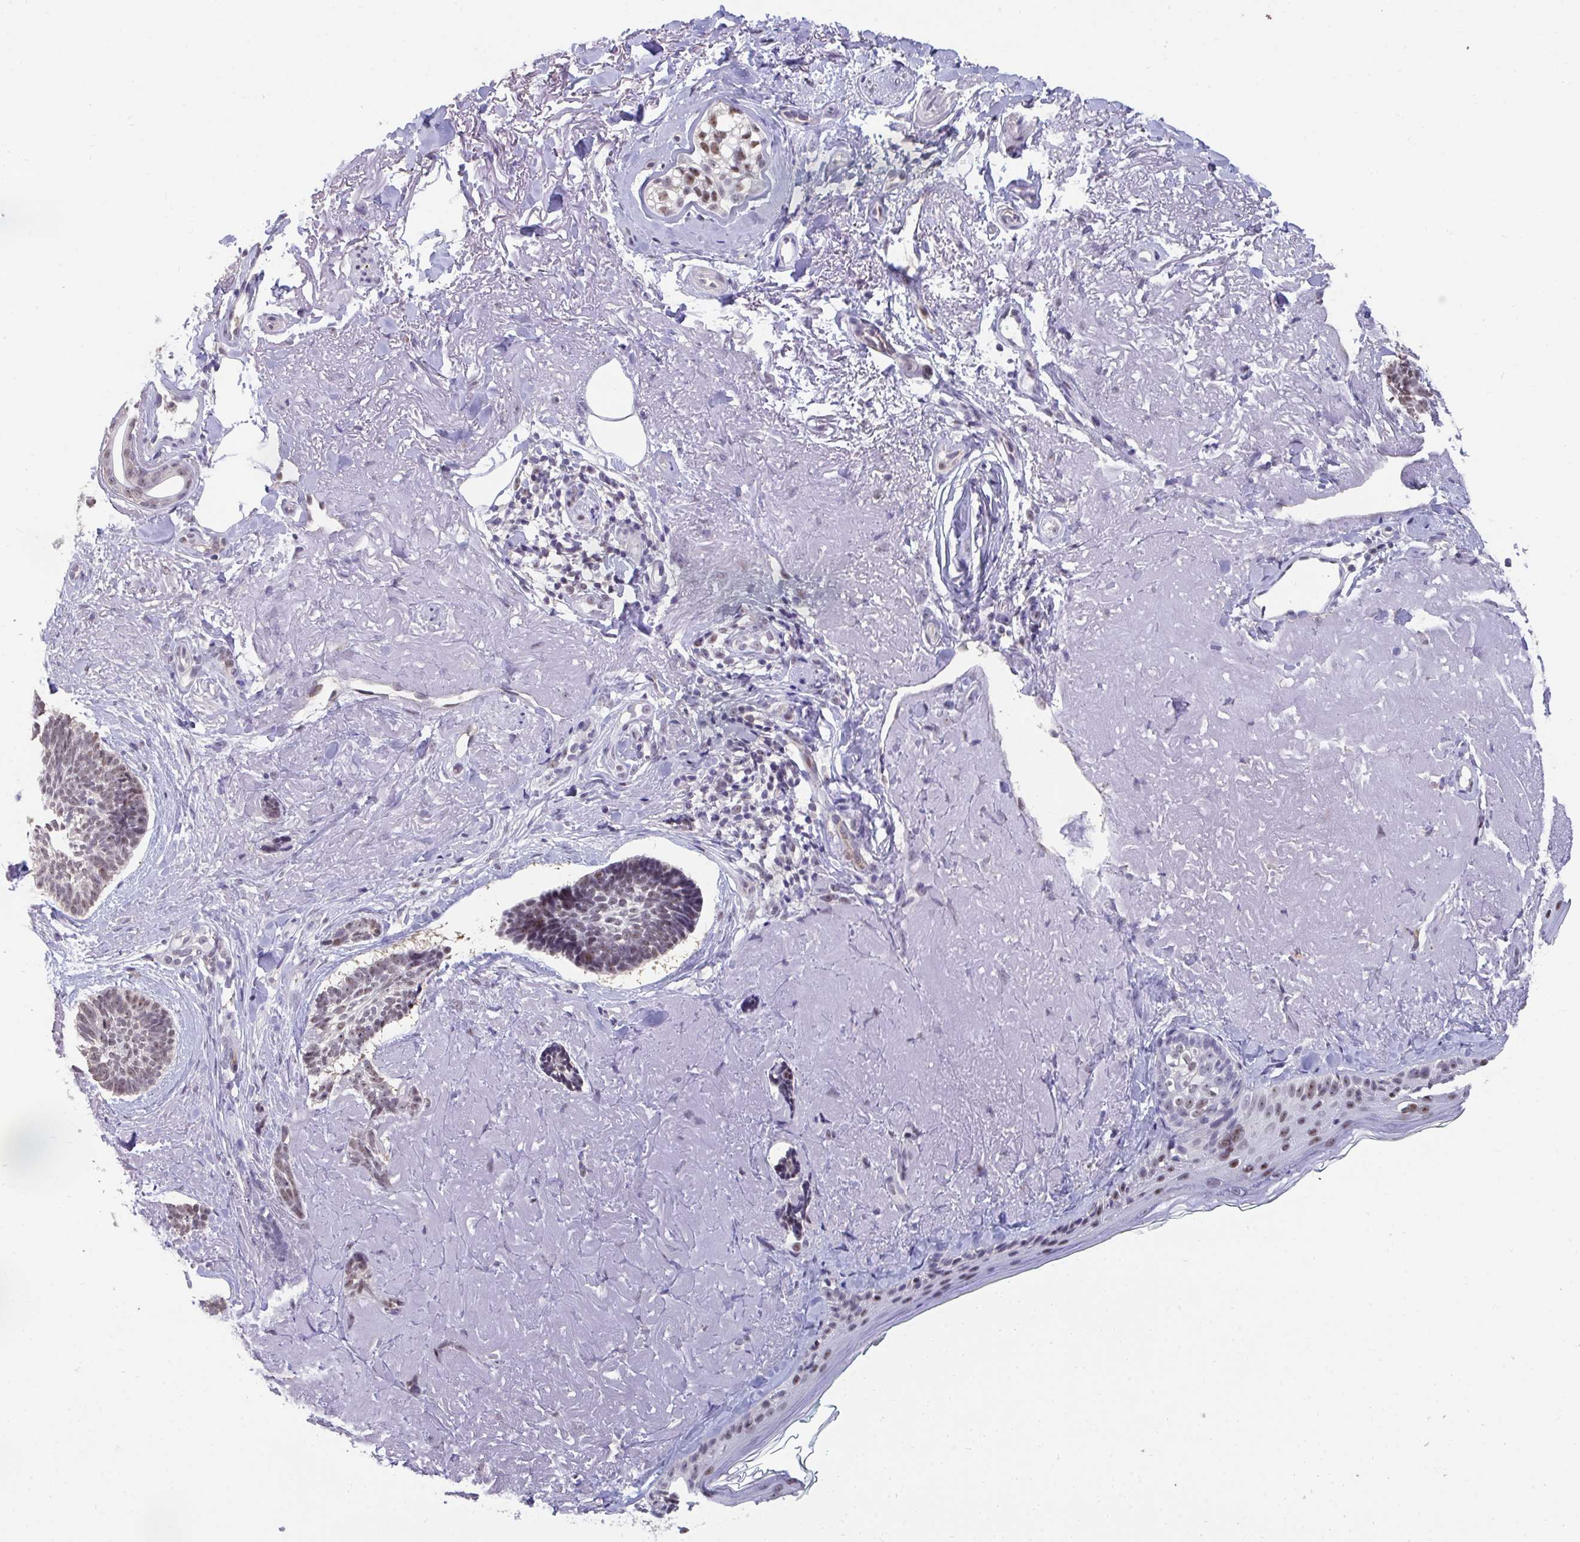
{"staining": {"intensity": "moderate", "quantity": ">75%", "location": "nuclear"}, "tissue": "skin cancer", "cell_type": "Tumor cells", "image_type": "cancer", "snomed": [{"axis": "morphology", "description": "Basal cell carcinoma"}, {"axis": "topography", "description": "Skin"}, {"axis": "topography", "description": "Skin of face"}, {"axis": "topography", "description": "Skin of nose"}], "caption": "About >75% of tumor cells in human skin cancer reveal moderate nuclear protein positivity as visualized by brown immunohistochemical staining.", "gene": "SENP3", "patient": {"sex": "female", "age": 86}}